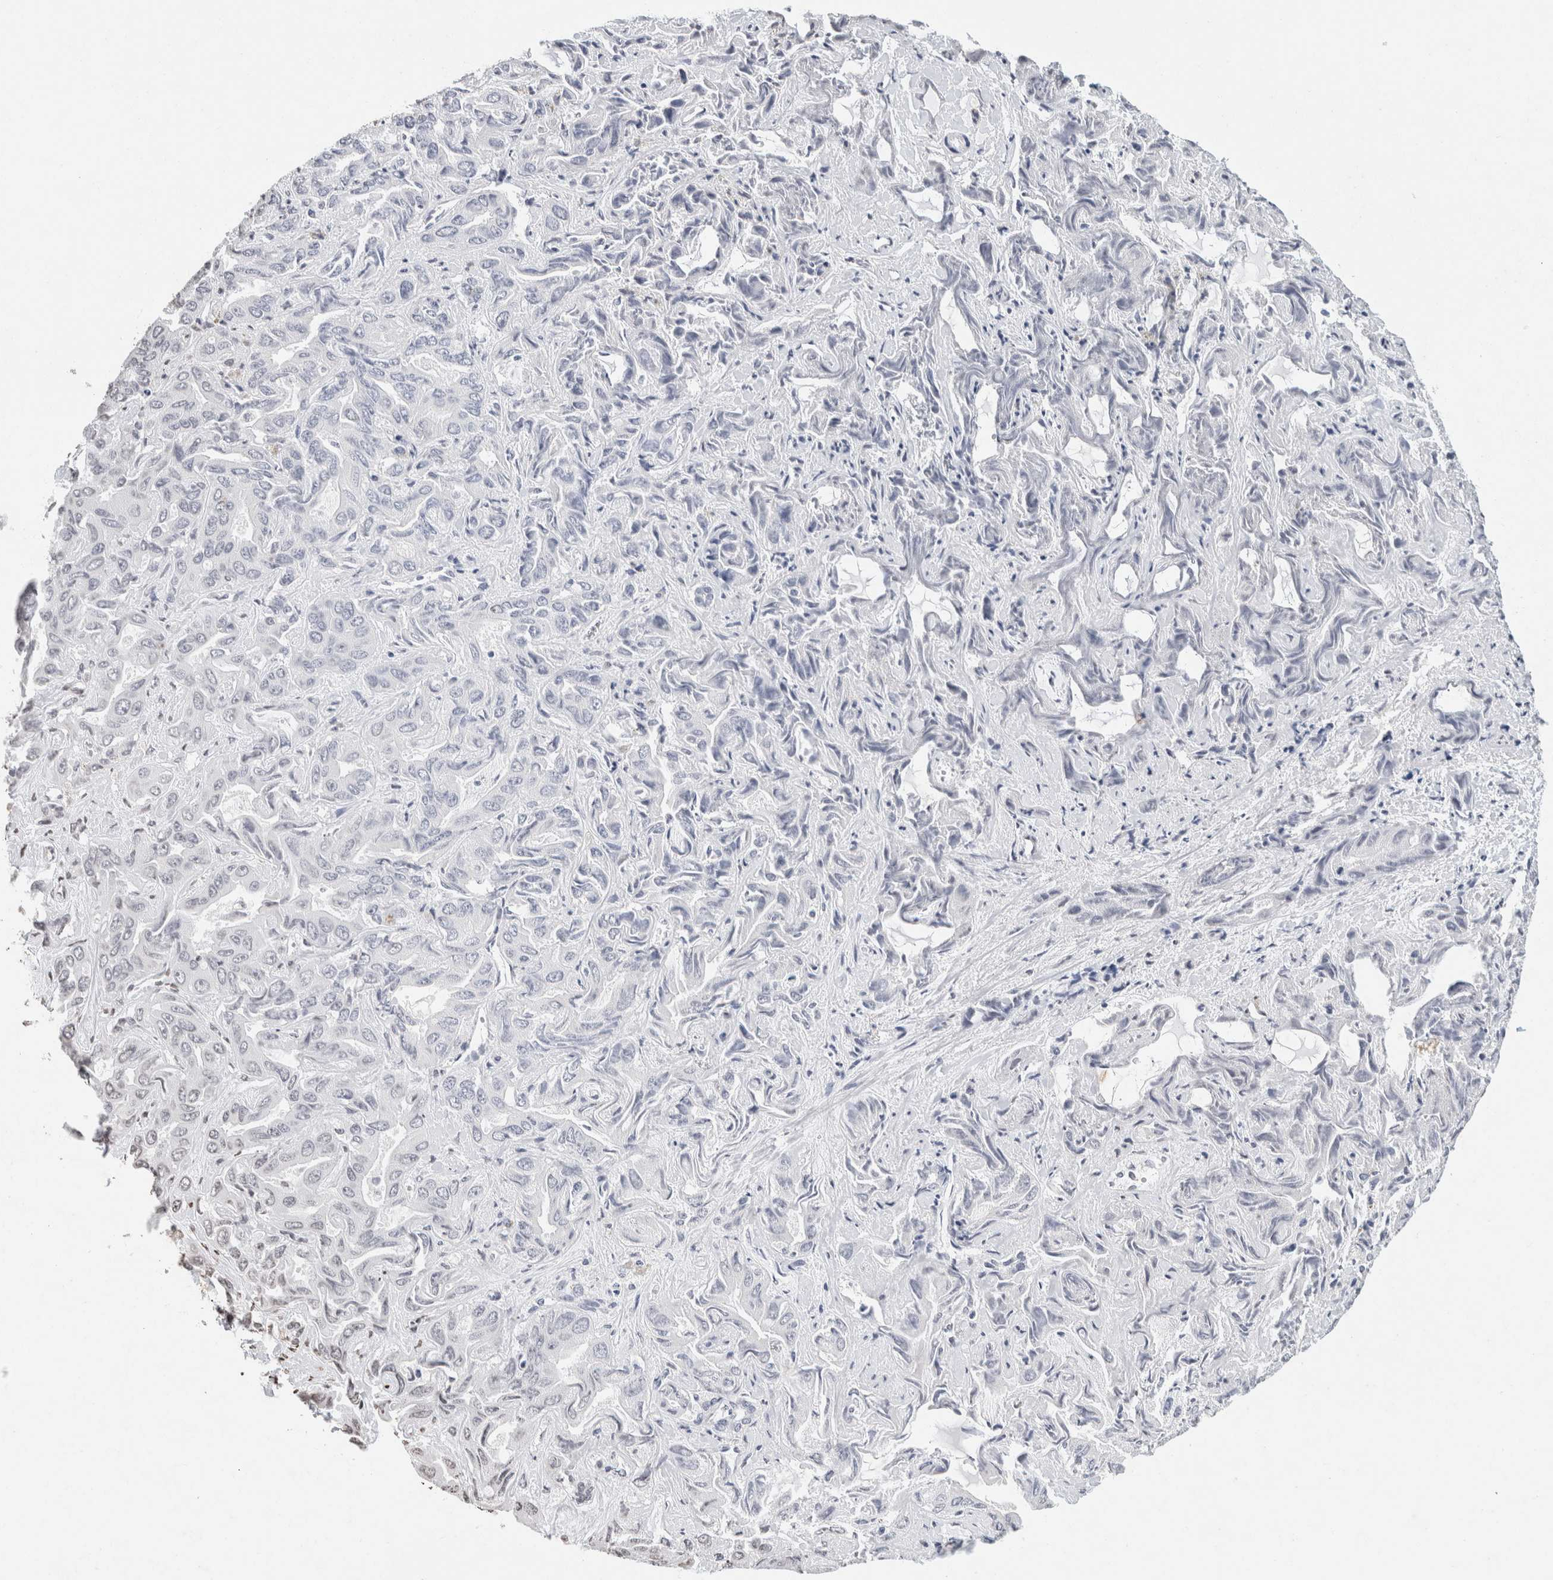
{"staining": {"intensity": "negative", "quantity": "none", "location": "none"}, "tissue": "liver cancer", "cell_type": "Tumor cells", "image_type": "cancer", "snomed": [{"axis": "morphology", "description": "Cholangiocarcinoma"}, {"axis": "topography", "description": "Liver"}], "caption": "DAB immunohistochemical staining of human cholangiocarcinoma (liver) exhibits no significant positivity in tumor cells. The staining was performed using DAB to visualize the protein expression in brown, while the nuclei were stained in blue with hematoxylin (Magnification: 20x).", "gene": "CNTN1", "patient": {"sex": "female", "age": 52}}